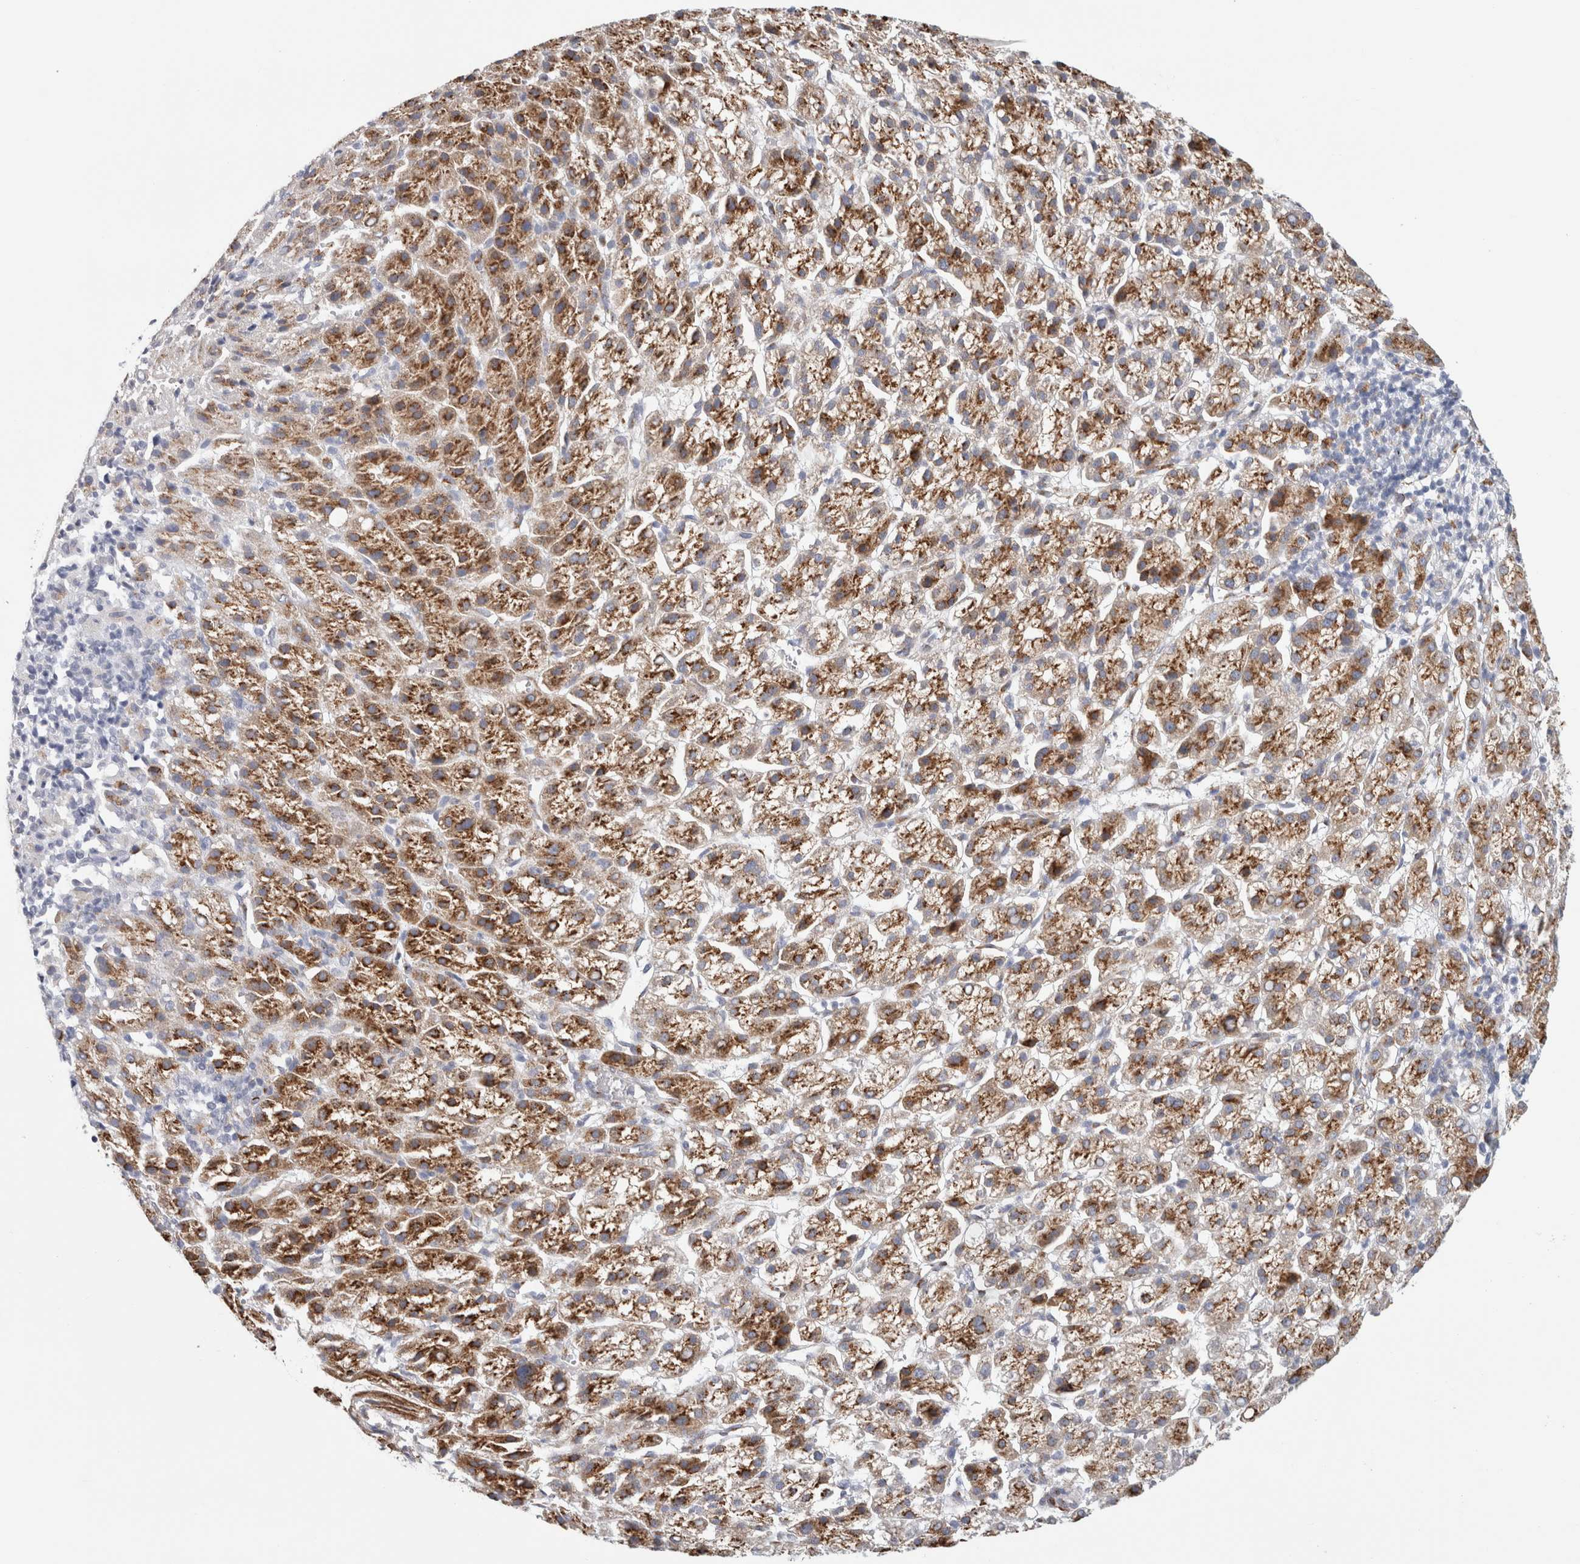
{"staining": {"intensity": "moderate", "quantity": ">75%", "location": "cytoplasmic/membranous"}, "tissue": "liver cancer", "cell_type": "Tumor cells", "image_type": "cancer", "snomed": [{"axis": "morphology", "description": "Carcinoma, Hepatocellular, NOS"}, {"axis": "topography", "description": "Liver"}], "caption": "Protein expression analysis of human liver hepatocellular carcinoma reveals moderate cytoplasmic/membranous expression in about >75% of tumor cells. (DAB (3,3'-diaminobenzidine) IHC, brown staining for protein, blue staining for nuclei).", "gene": "MCFD2", "patient": {"sex": "female", "age": 58}}